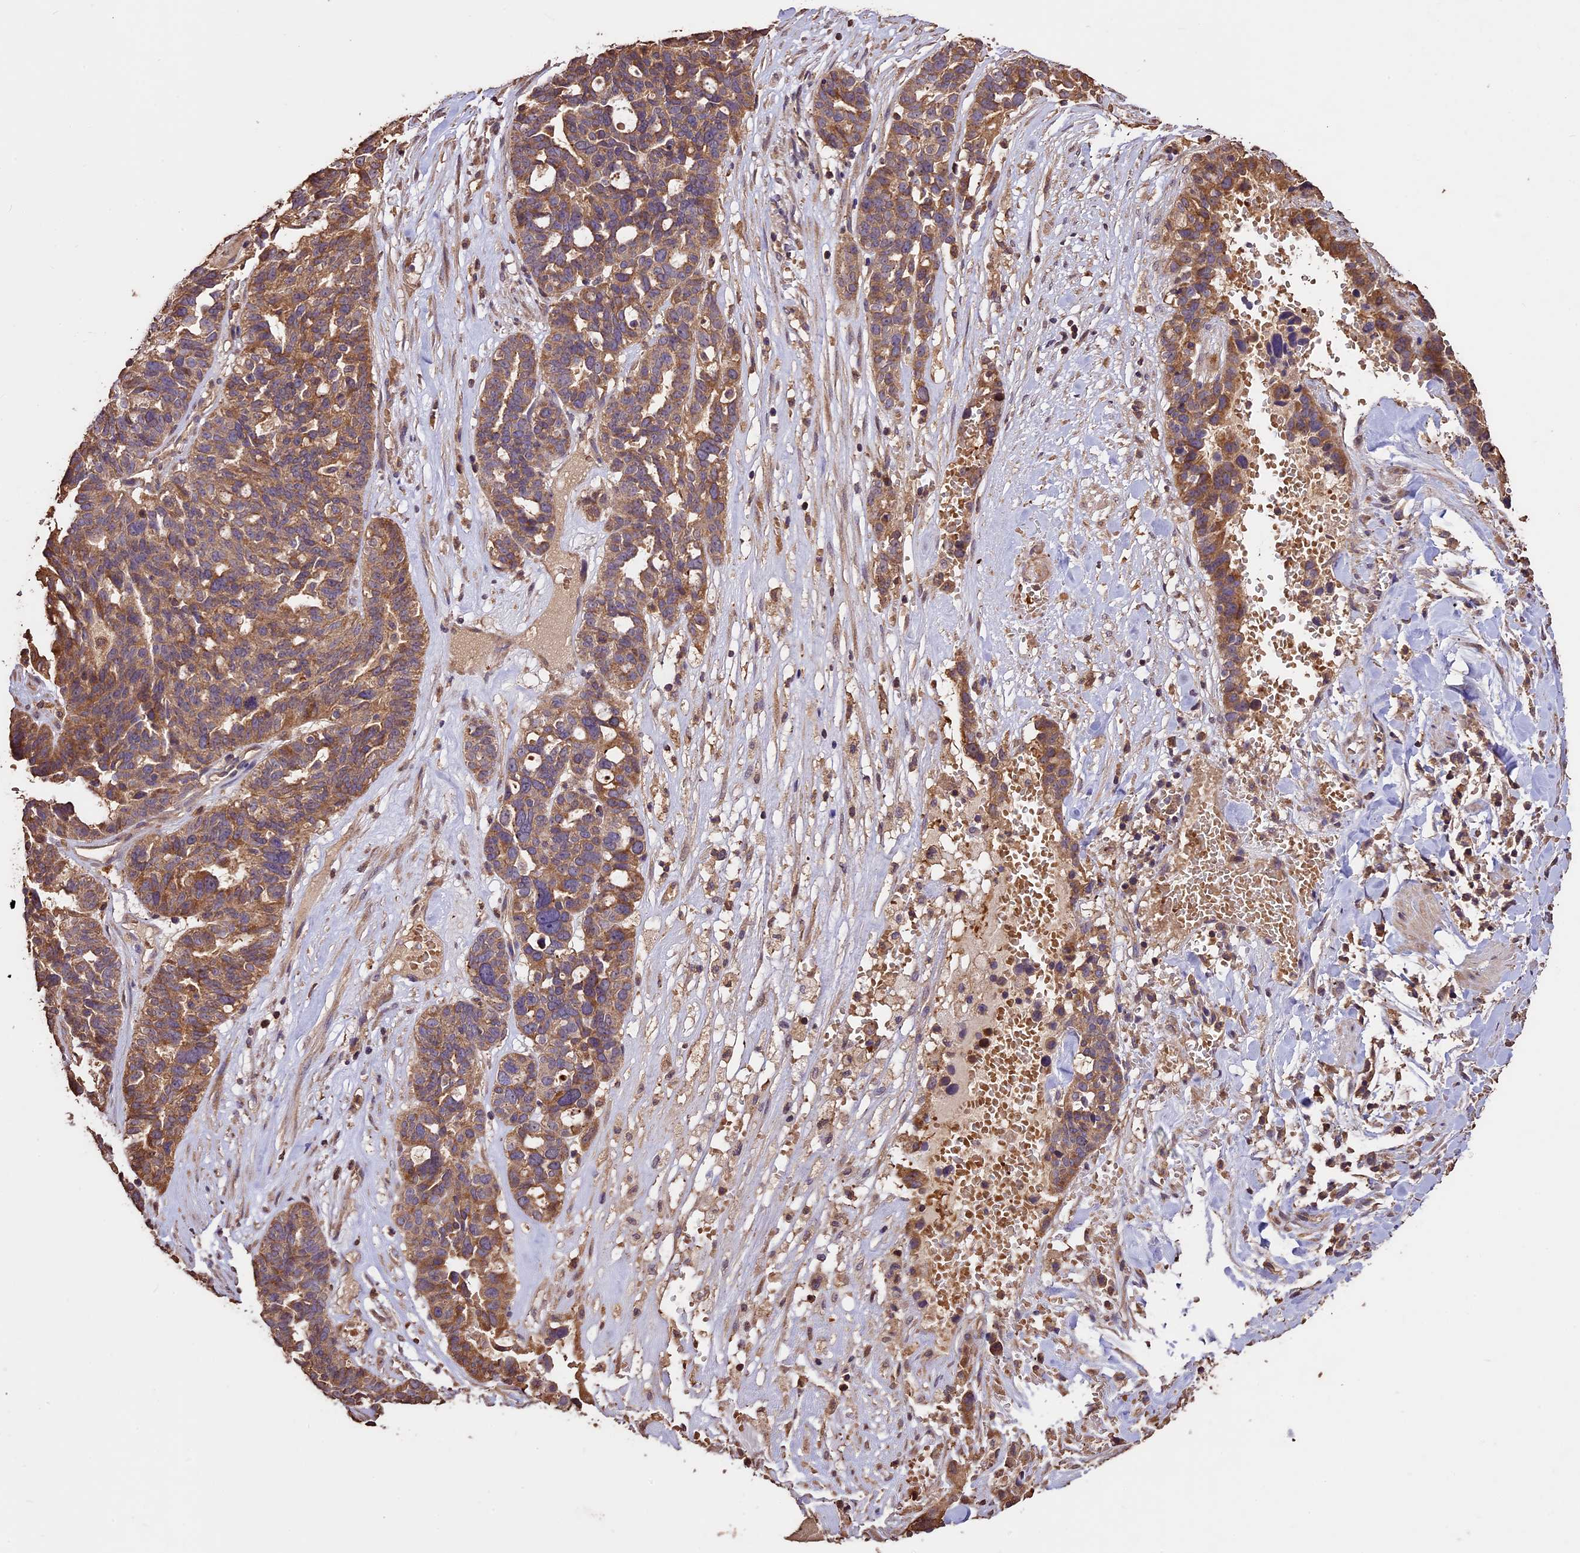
{"staining": {"intensity": "moderate", "quantity": ">75%", "location": "cytoplasmic/membranous"}, "tissue": "ovarian cancer", "cell_type": "Tumor cells", "image_type": "cancer", "snomed": [{"axis": "morphology", "description": "Cystadenocarcinoma, serous, NOS"}, {"axis": "topography", "description": "Ovary"}], "caption": "Protein staining of ovarian cancer (serous cystadenocarcinoma) tissue demonstrates moderate cytoplasmic/membranous staining in approximately >75% of tumor cells.", "gene": "CRLF1", "patient": {"sex": "female", "age": 59}}